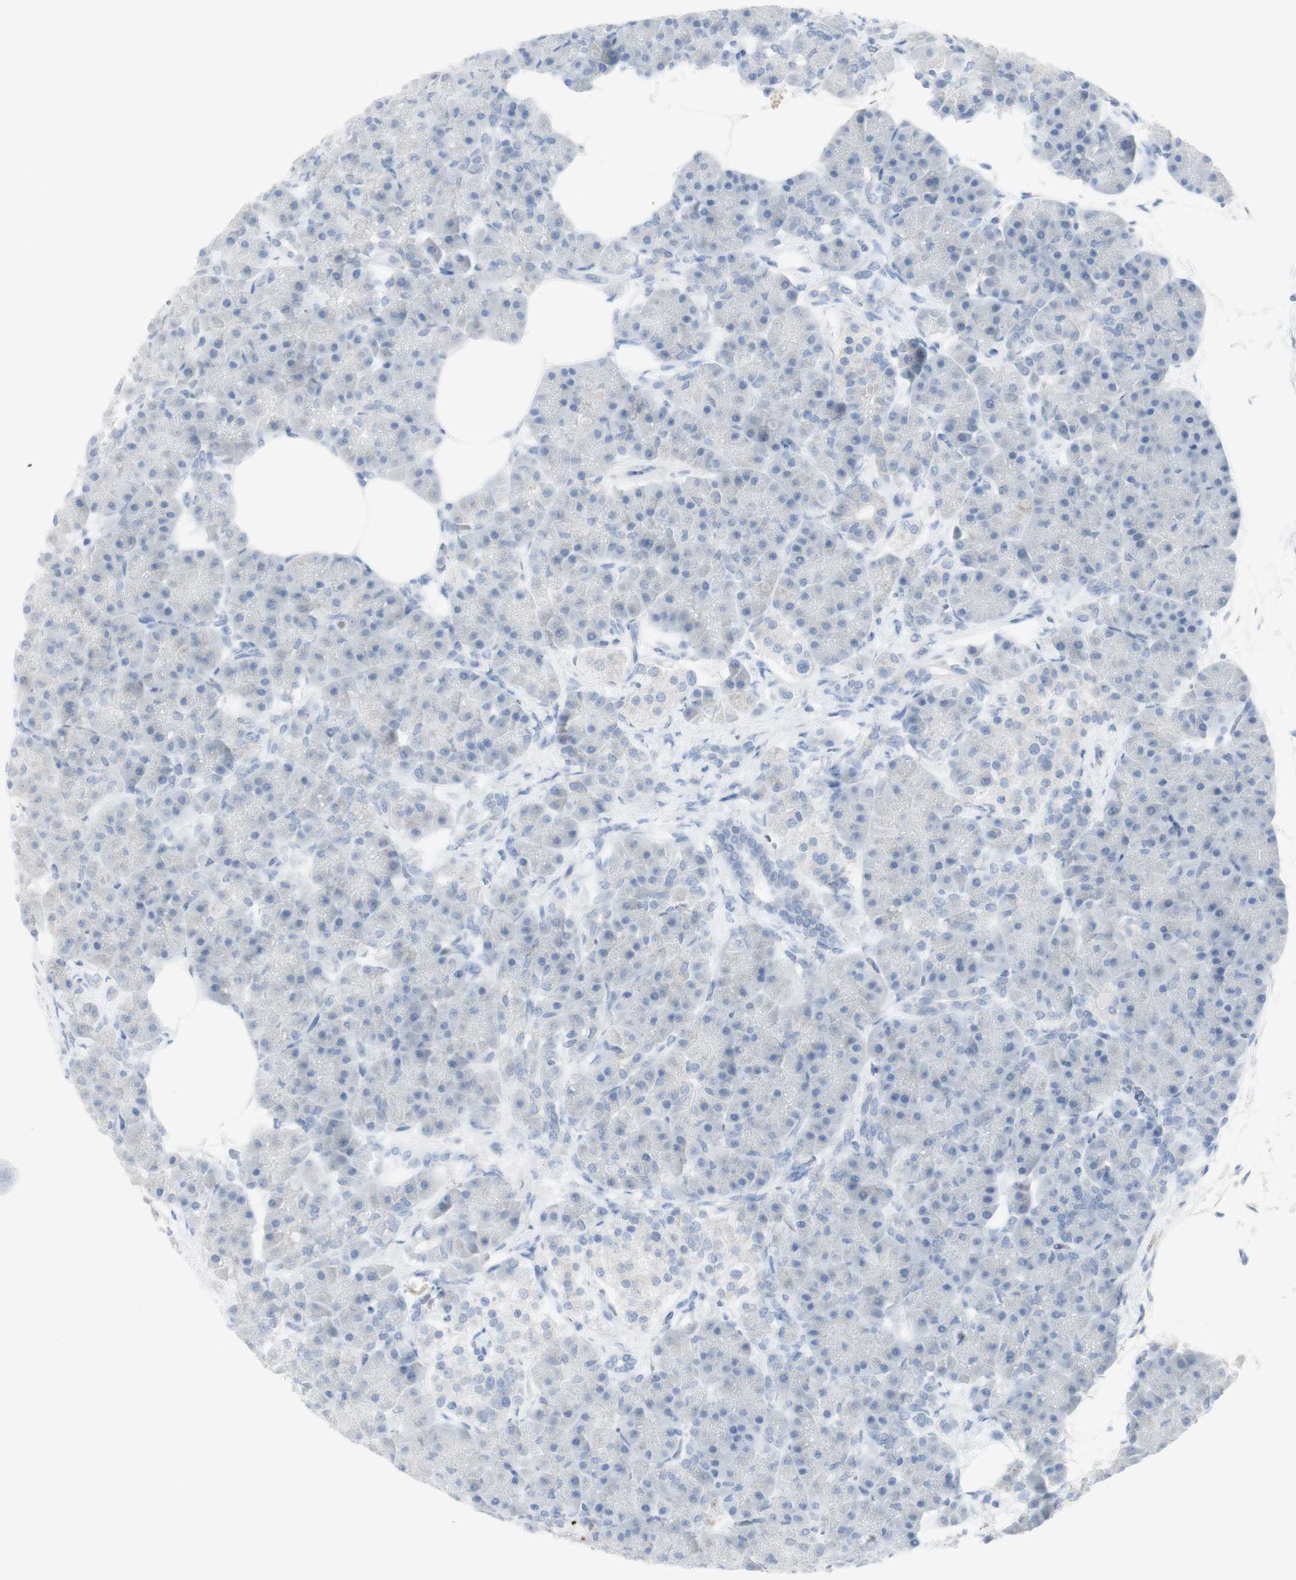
{"staining": {"intensity": "negative", "quantity": "none", "location": "none"}, "tissue": "pancreas", "cell_type": "Exocrine glandular cells", "image_type": "normal", "snomed": [{"axis": "morphology", "description": "Normal tissue, NOS"}, {"axis": "topography", "description": "Pancreas"}], "caption": "IHC image of benign human pancreas stained for a protein (brown), which displays no expression in exocrine glandular cells. (Brightfield microscopy of DAB immunohistochemistry (IHC) at high magnification).", "gene": "CD207", "patient": {"sex": "female", "age": 70}}